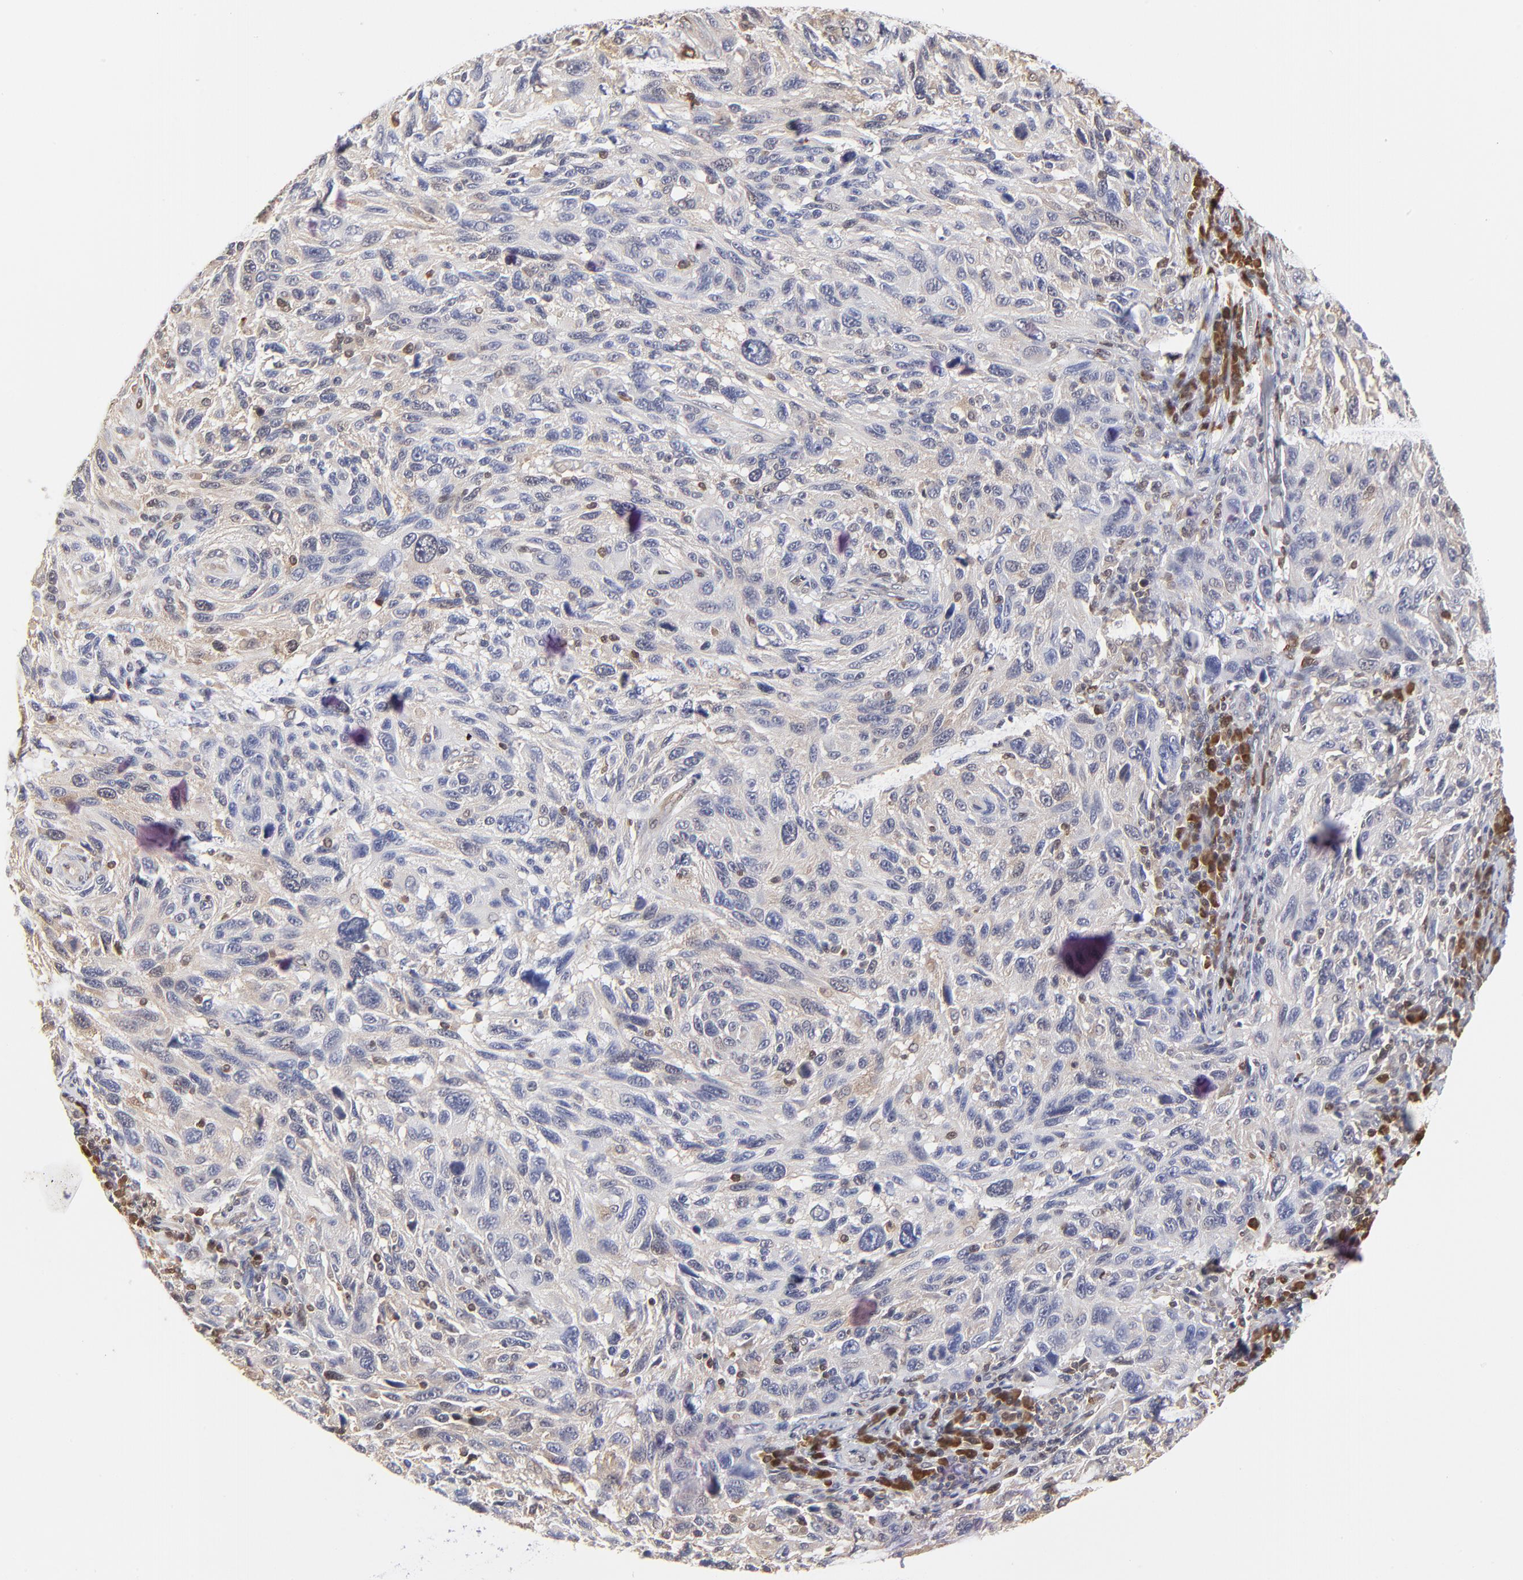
{"staining": {"intensity": "negative", "quantity": "none", "location": "none"}, "tissue": "melanoma", "cell_type": "Tumor cells", "image_type": "cancer", "snomed": [{"axis": "morphology", "description": "Malignant melanoma, NOS"}, {"axis": "topography", "description": "Skin"}], "caption": "IHC of malignant melanoma displays no positivity in tumor cells. (Immunohistochemistry, brightfield microscopy, high magnification).", "gene": "CASP3", "patient": {"sex": "male", "age": 53}}